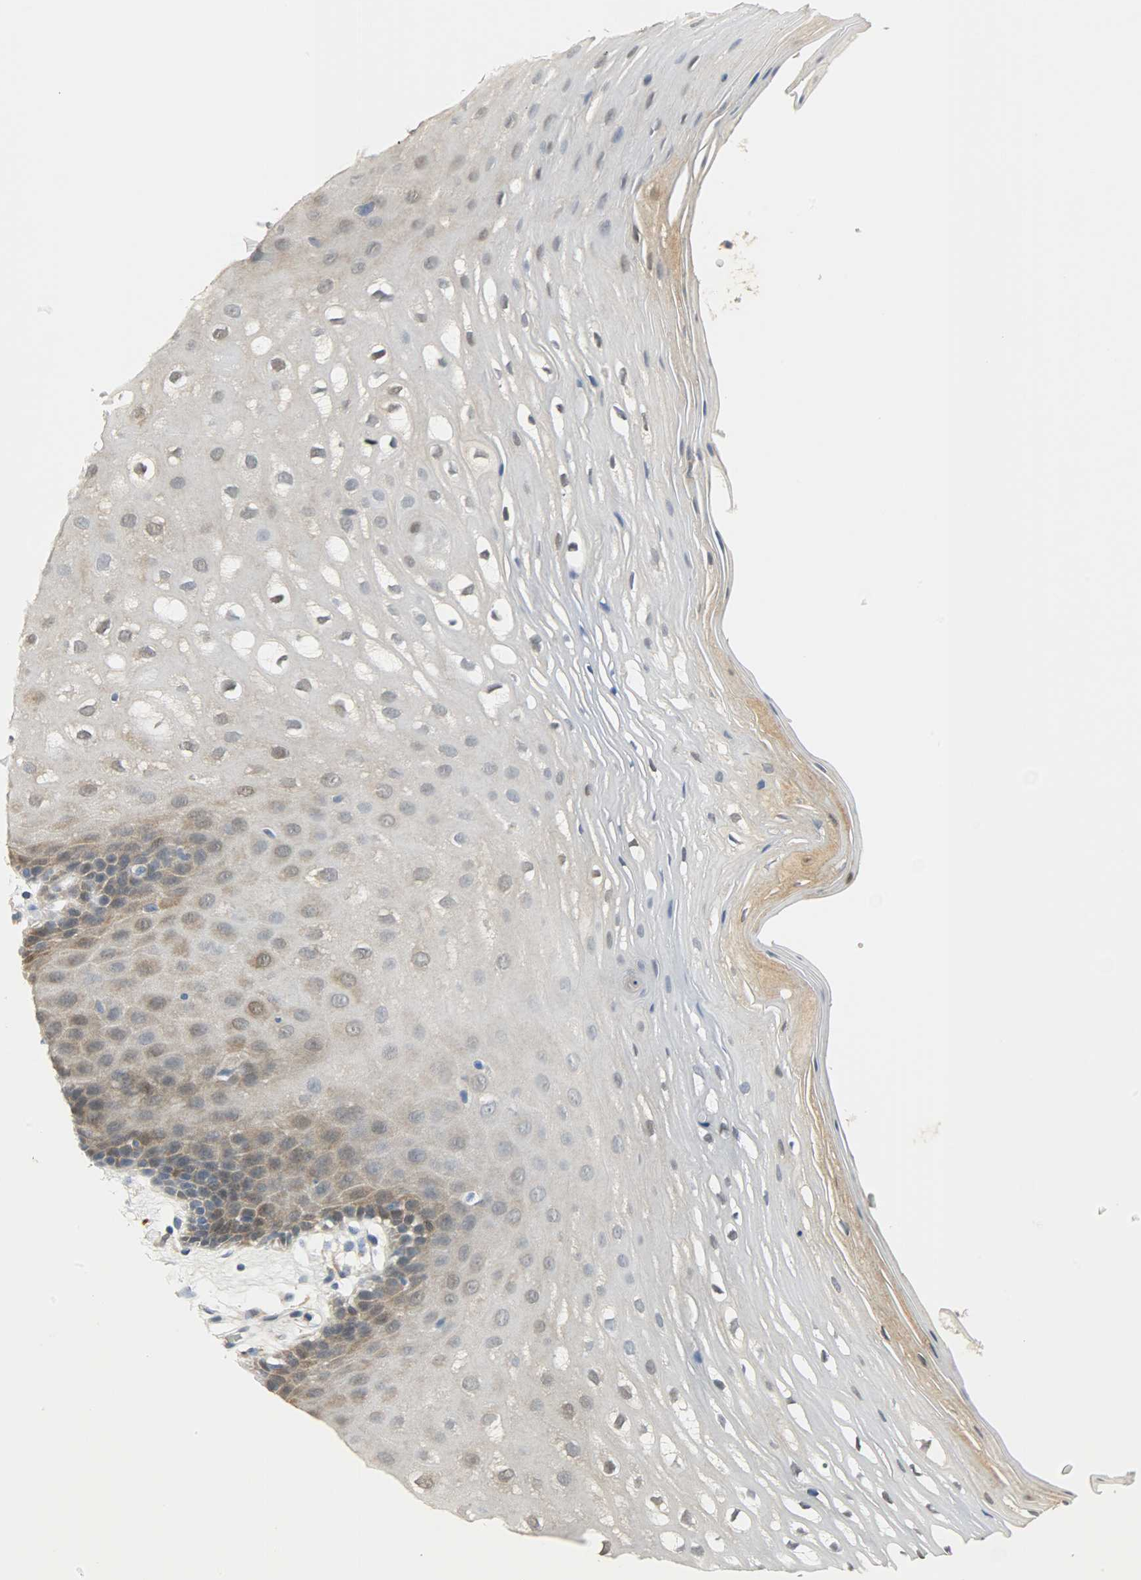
{"staining": {"intensity": "strong", "quantity": ">75%", "location": "cytoplasmic/membranous,nuclear"}, "tissue": "oral mucosa", "cell_type": "Squamous epithelial cells", "image_type": "normal", "snomed": [{"axis": "morphology", "description": "Normal tissue, NOS"}, {"axis": "morphology", "description": "Squamous cell carcinoma, NOS"}, {"axis": "topography", "description": "Skeletal muscle"}, {"axis": "topography", "description": "Oral tissue"}, {"axis": "topography", "description": "Head-Neck"}], "caption": "A photomicrograph of human oral mucosa stained for a protein exhibits strong cytoplasmic/membranous,nuclear brown staining in squamous epithelial cells.", "gene": "EIF4EBP1", "patient": {"sex": "male", "age": 71}}